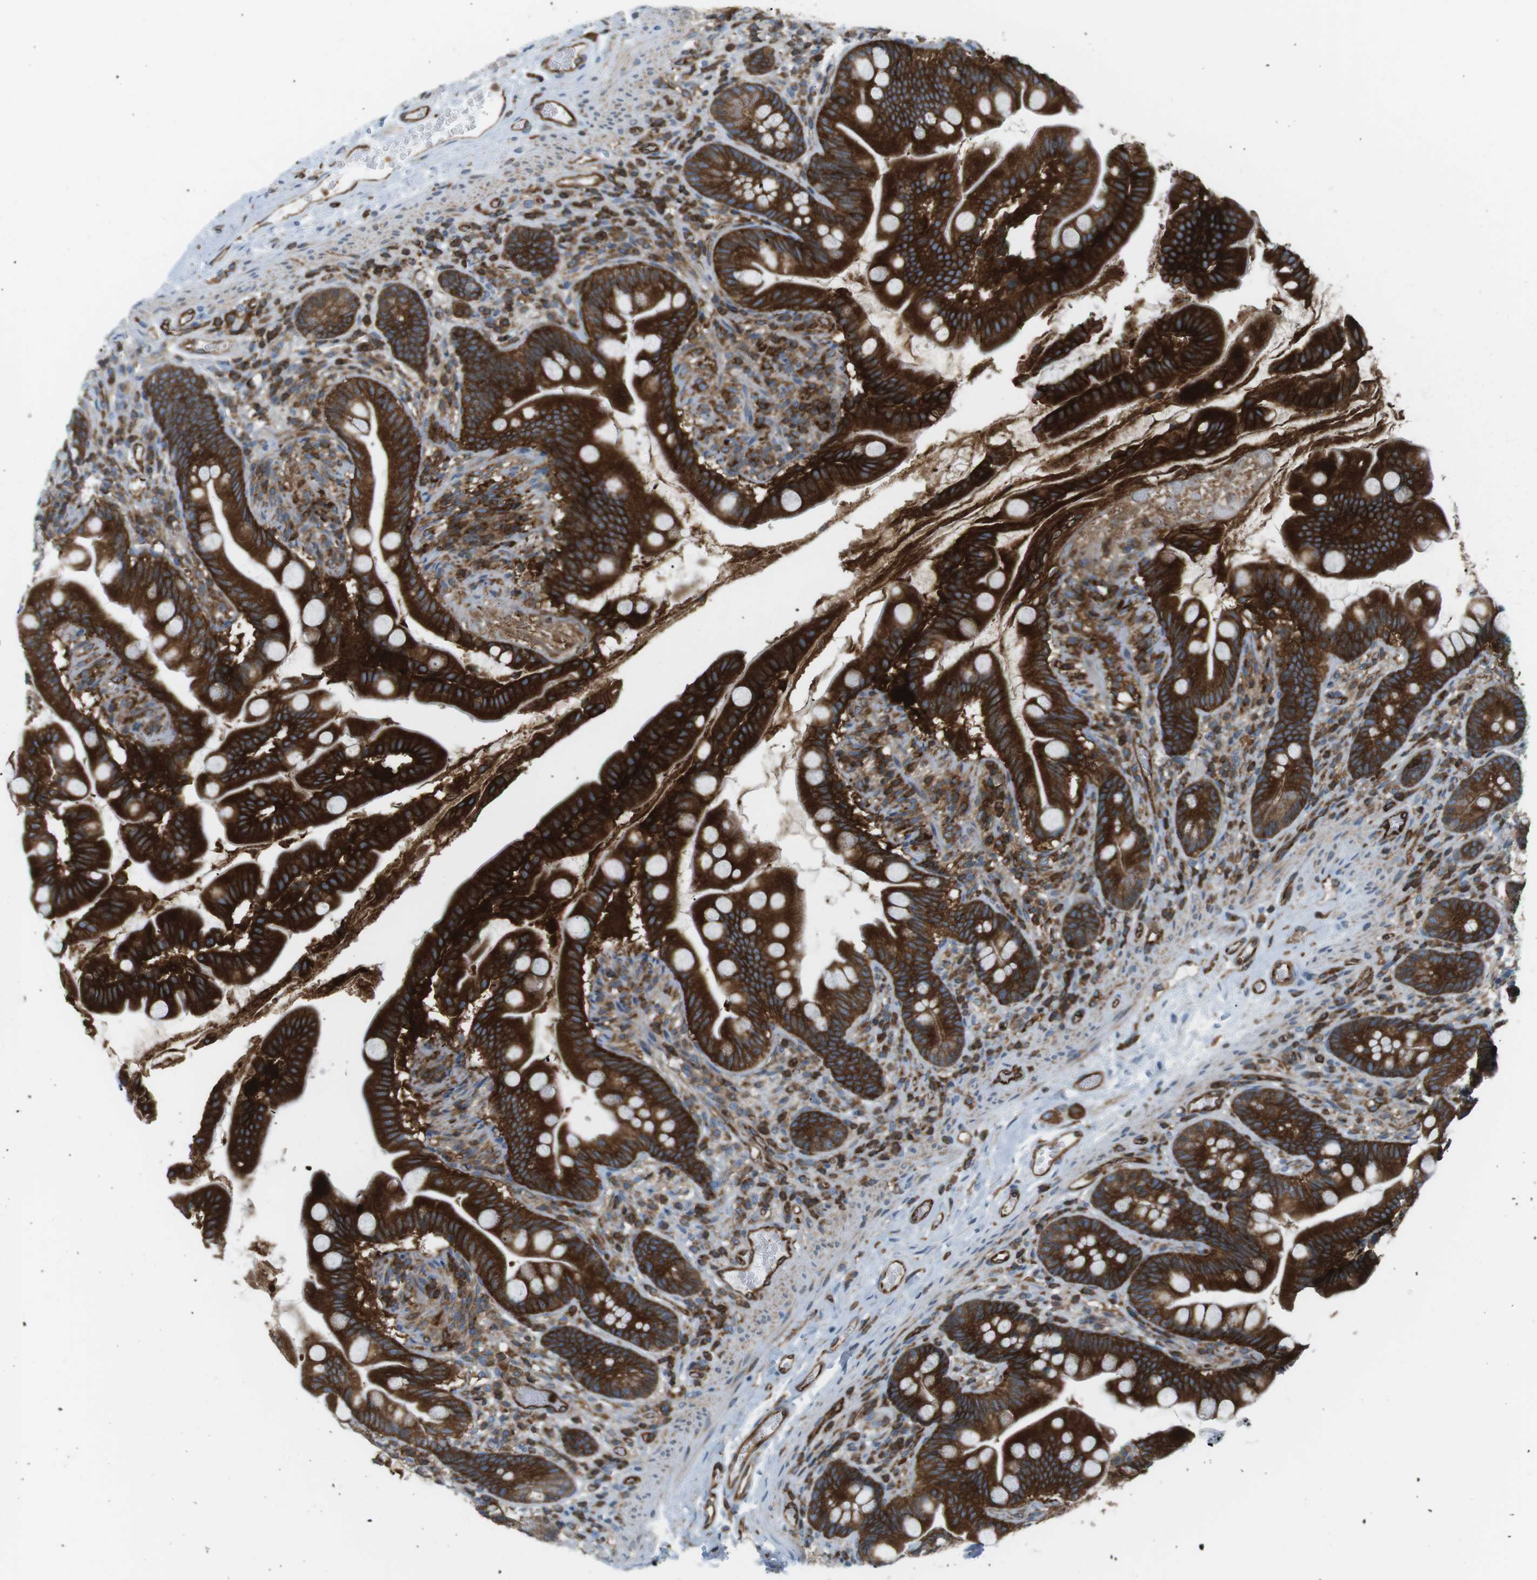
{"staining": {"intensity": "strong", "quantity": ">75%", "location": "cytoplasmic/membranous"}, "tissue": "small intestine", "cell_type": "Glandular cells", "image_type": "normal", "snomed": [{"axis": "morphology", "description": "Normal tissue, NOS"}, {"axis": "topography", "description": "Small intestine"}], "caption": "High-magnification brightfield microscopy of benign small intestine stained with DAB (3,3'-diaminobenzidine) (brown) and counterstained with hematoxylin (blue). glandular cells exhibit strong cytoplasmic/membranous staining is appreciated in about>75% of cells.", "gene": "FLII", "patient": {"sex": "female", "age": 56}}